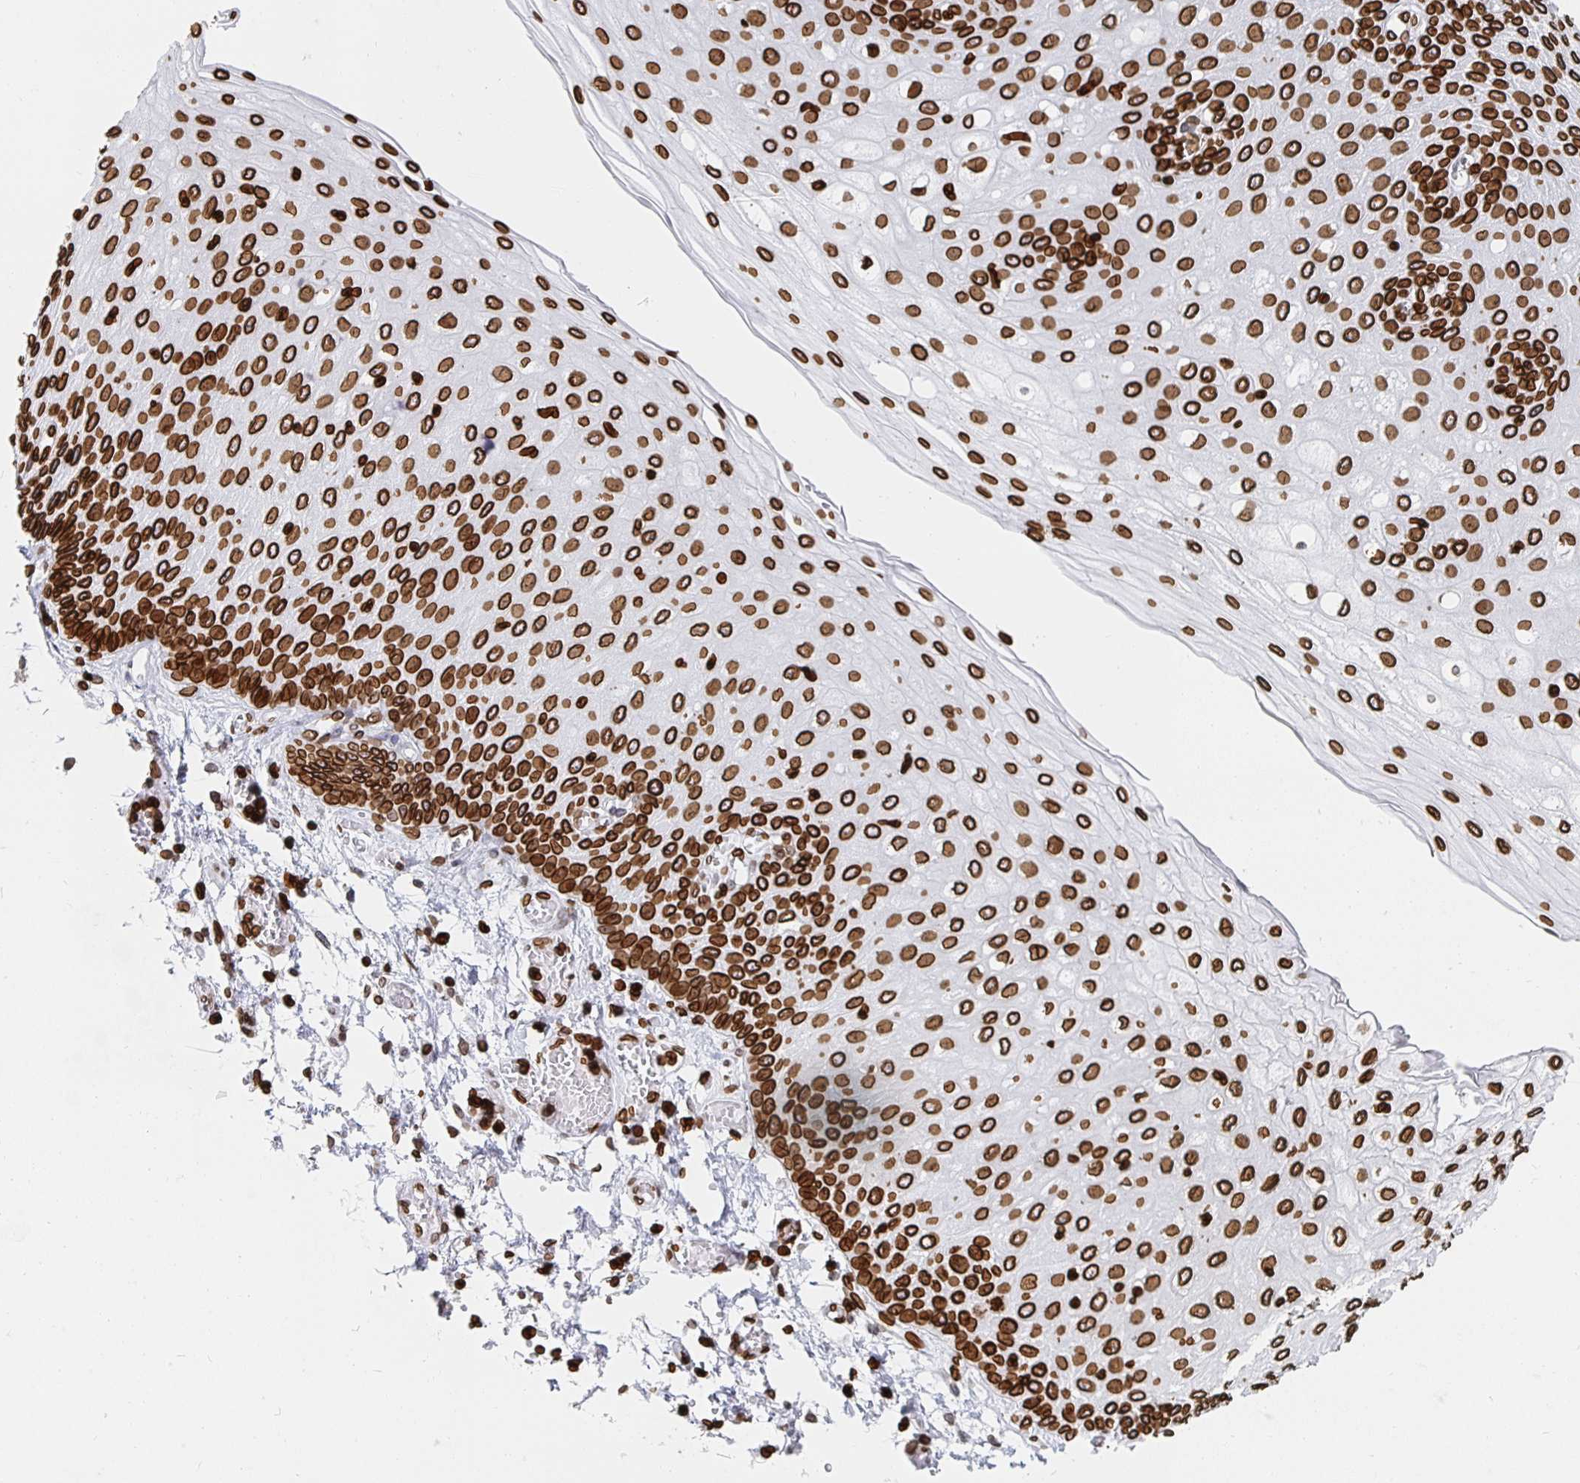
{"staining": {"intensity": "strong", "quantity": ">75%", "location": "cytoplasmic/membranous,nuclear"}, "tissue": "esophagus", "cell_type": "Squamous epithelial cells", "image_type": "normal", "snomed": [{"axis": "morphology", "description": "Normal tissue, NOS"}, {"axis": "morphology", "description": "Adenocarcinoma, NOS"}, {"axis": "topography", "description": "Esophagus"}], "caption": "High-magnification brightfield microscopy of unremarkable esophagus stained with DAB (3,3'-diaminobenzidine) (brown) and counterstained with hematoxylin (blue). squamous epithelial cells exhibit strong cytoplasmic/membranous,nuclear staining is identified in approximately>75% of cells.", "gene": "LMNB1", "patient": {"sex": "male", "age": 81}}